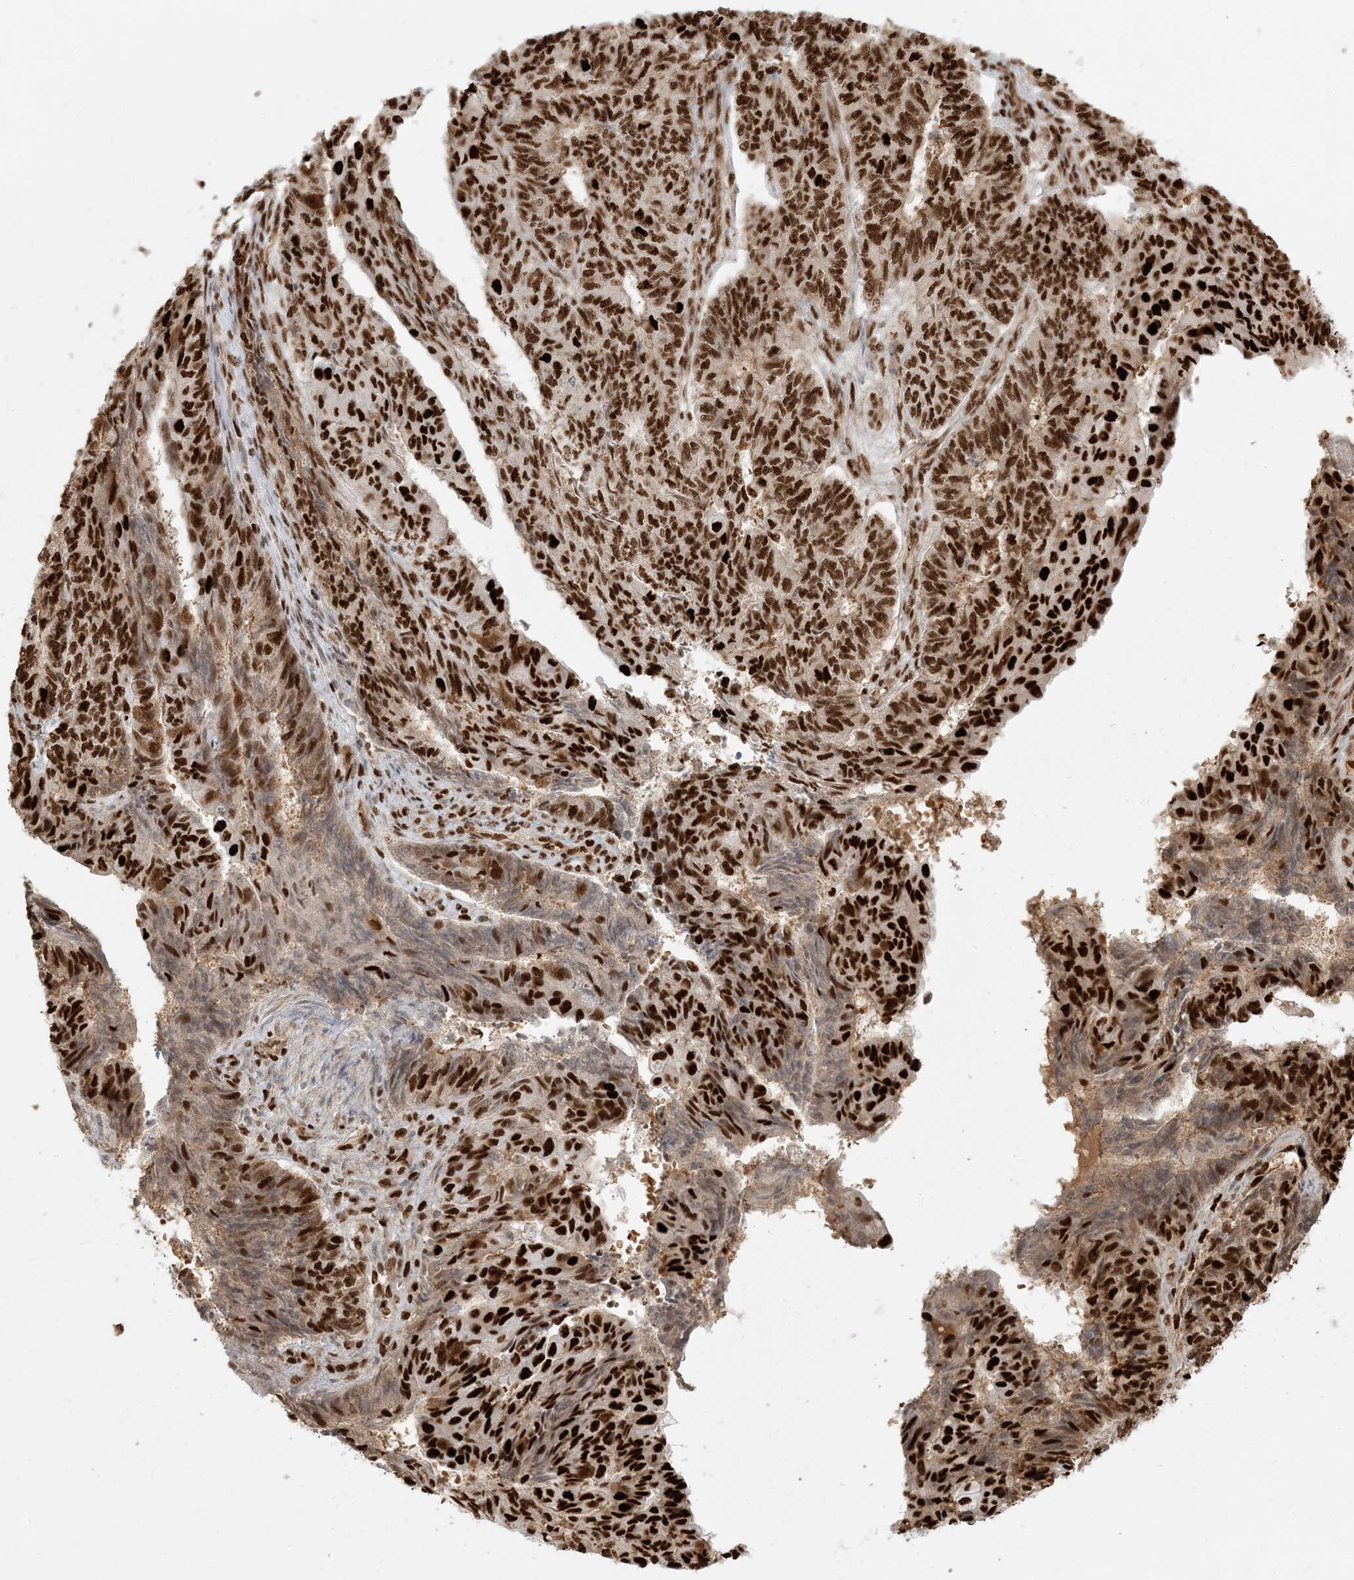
{"staining": {"intensity": "strong", "quantity": ">75%", "location": "nuclear"}, "tissue": "endometrial cancer", "cell_type": "Tumor cells", "image_type": "cancer", "snomed": [{"axis": "morphology", "description": "Adenocarcinoma, NOS"}, {"axis": "topography", "description": "Endometrium"}], "caption": "Strong nuclear staining for a protein is seen in about >75% of tumor cells of endometrial cancer using IHC.", "gene": "CKS2", "patient": {"sex": "female", "age": 32}}